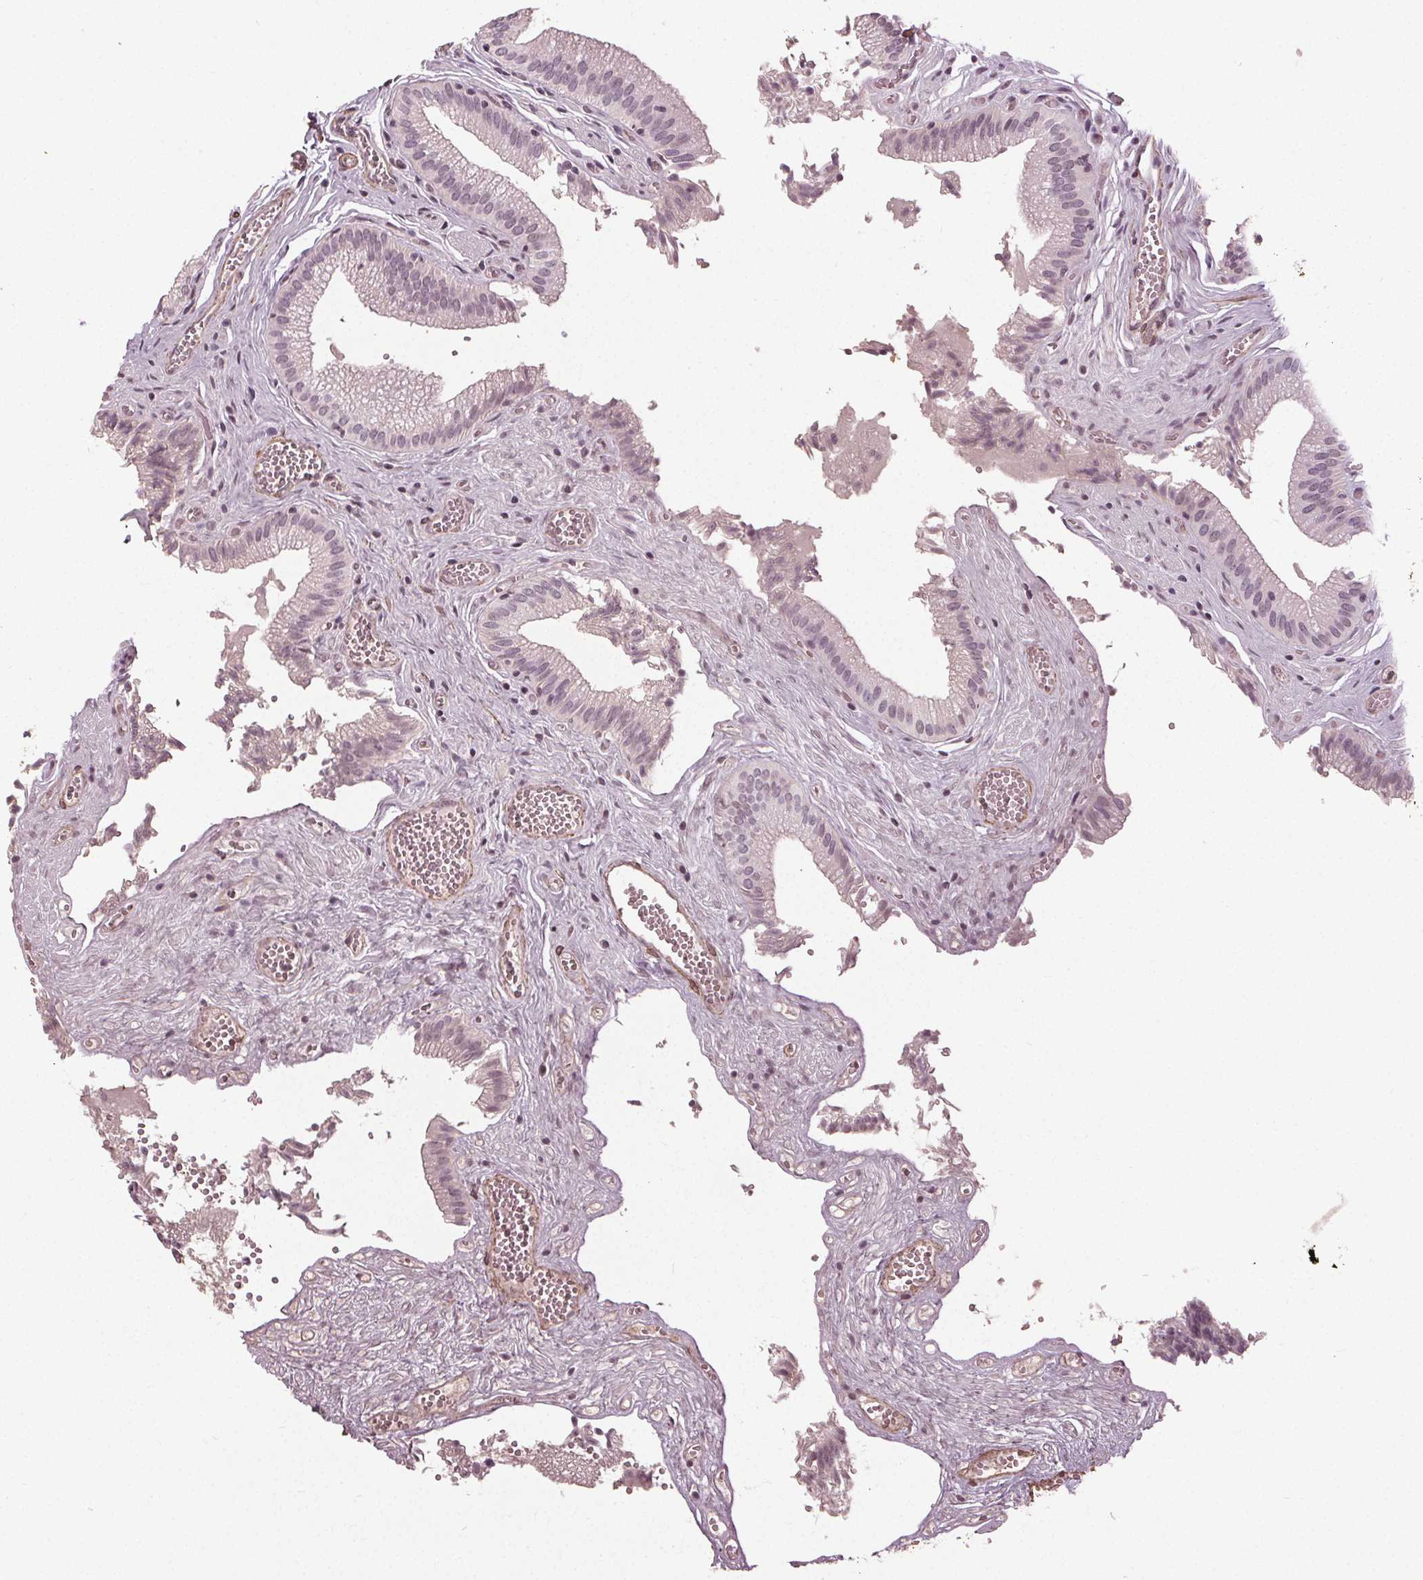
{"staining": {"intensity": "negative", "quantity": "none", "location": "none"}, "tissue": "gallbladder", "cell_type": "Glandular cells", "image_type": "normal", "snomed": [{"axis": "morphology", "description": "Normal tissue, NOS"}, {"axis": "topography", "description": "Gallbladder"}, {"axis": "topography", "description": "Peripheral nerve tissue"}], "caption": "Glandular cells are negative for brown protein staining in normal gallbladder. (Stains: DAB (3,3'-diaminobenzidine) immunohistochemistry with hematoxylin counter stain, Microscopy: brightfield microscopy at high magnification).", "gene": "PKP1", "patient": {"sex": "male", "age": 17}}